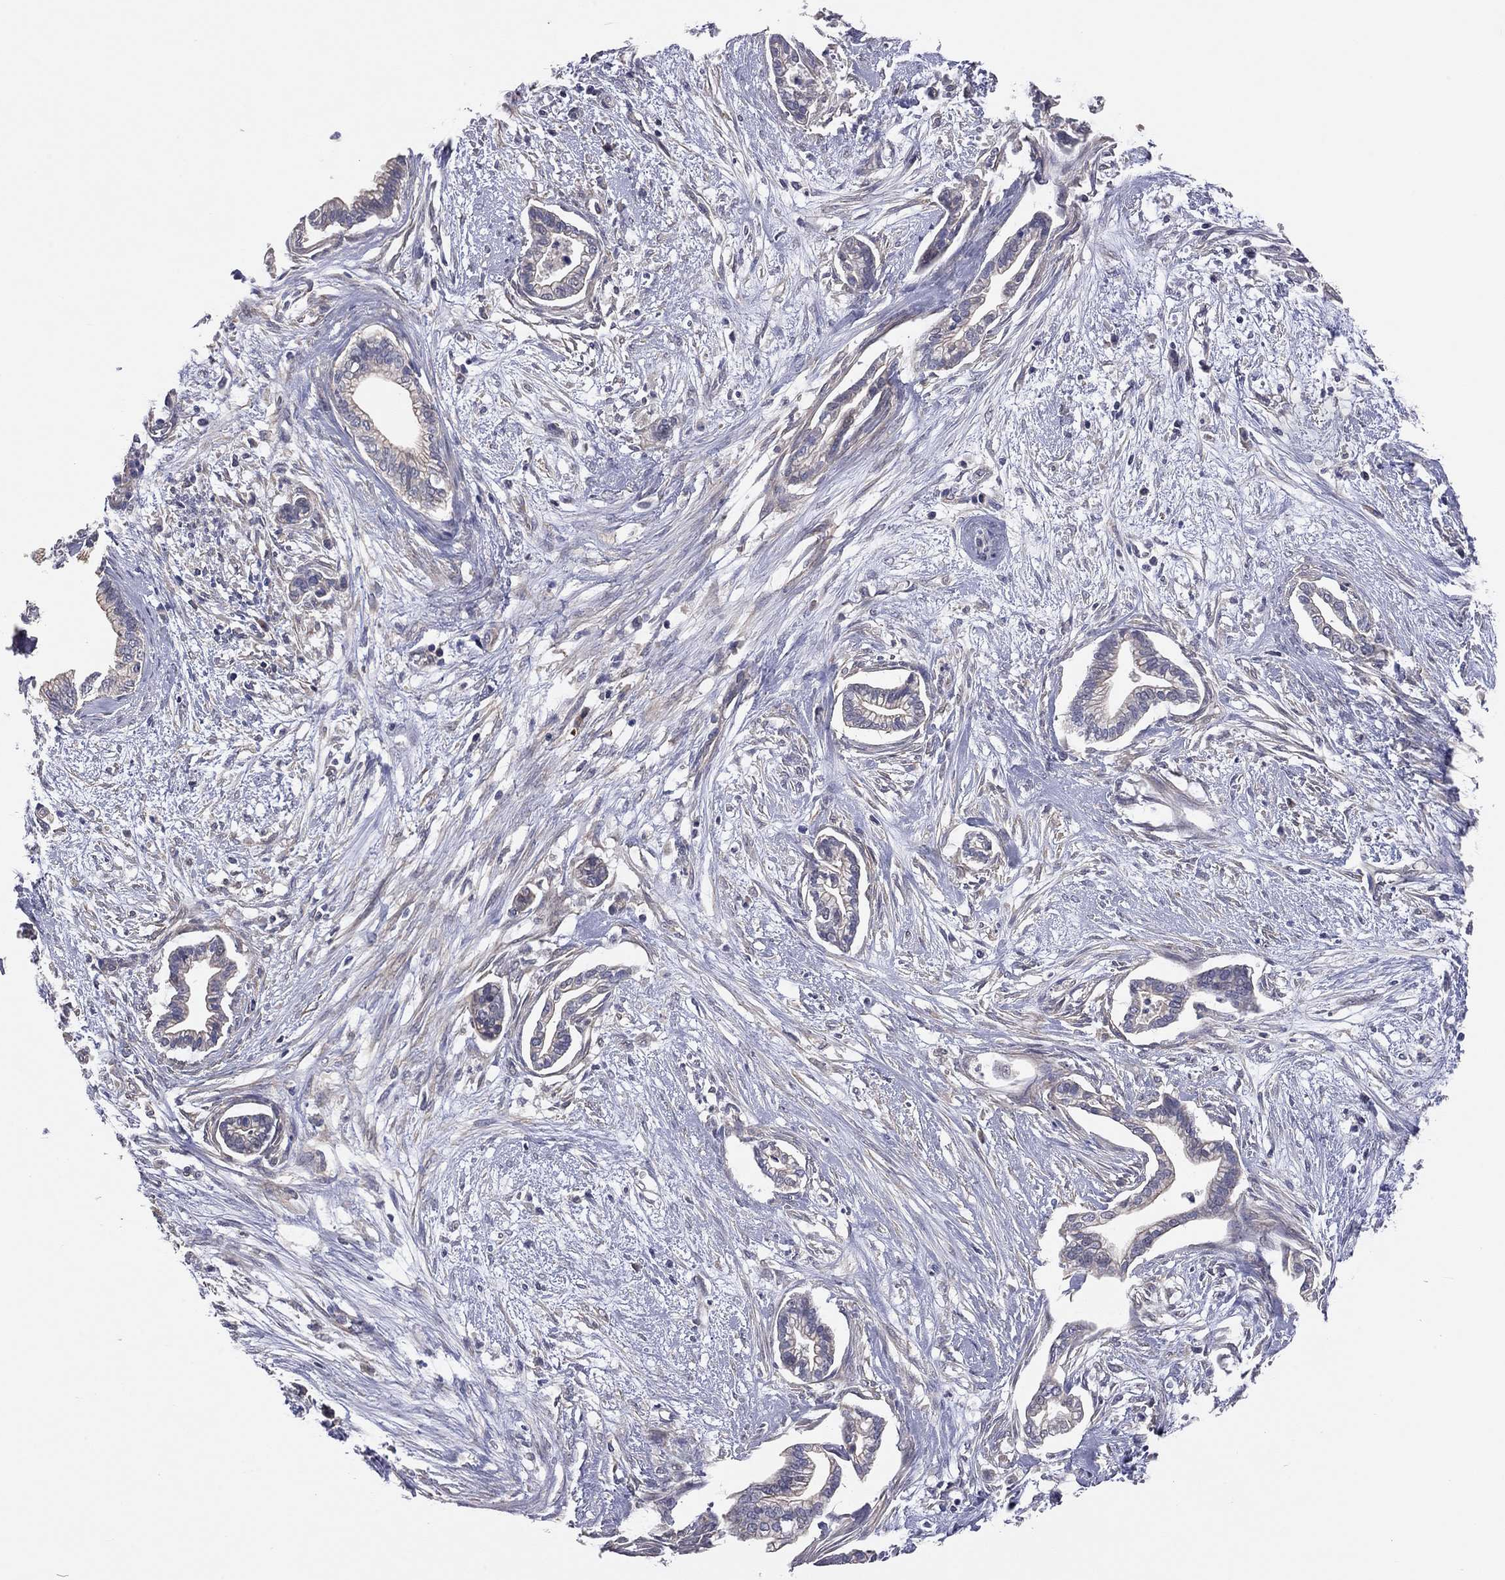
{"staining": {"intensity": "negative", "quantity": "none", "location": "none"}, "tissue": "cervical cancer", "cell_type": "Tumor cells", "image_type": "cancer", "snomed": [{"axis": "morphology", "description": "Adenocarcinoma, NOS"}, {"axis": "topography", "description": "Cervix"}], "caption": "The photomicrograph displays no staining of tumor cells in cervical adenocarcinoma. (DAB (3,3'-diaminobenzidine) immunohistochemistry (IHC) visualized using brightfield microscopy, high magnification).", "gene": "KCNB1", "patient": {"sex": "female", "age": 62}}